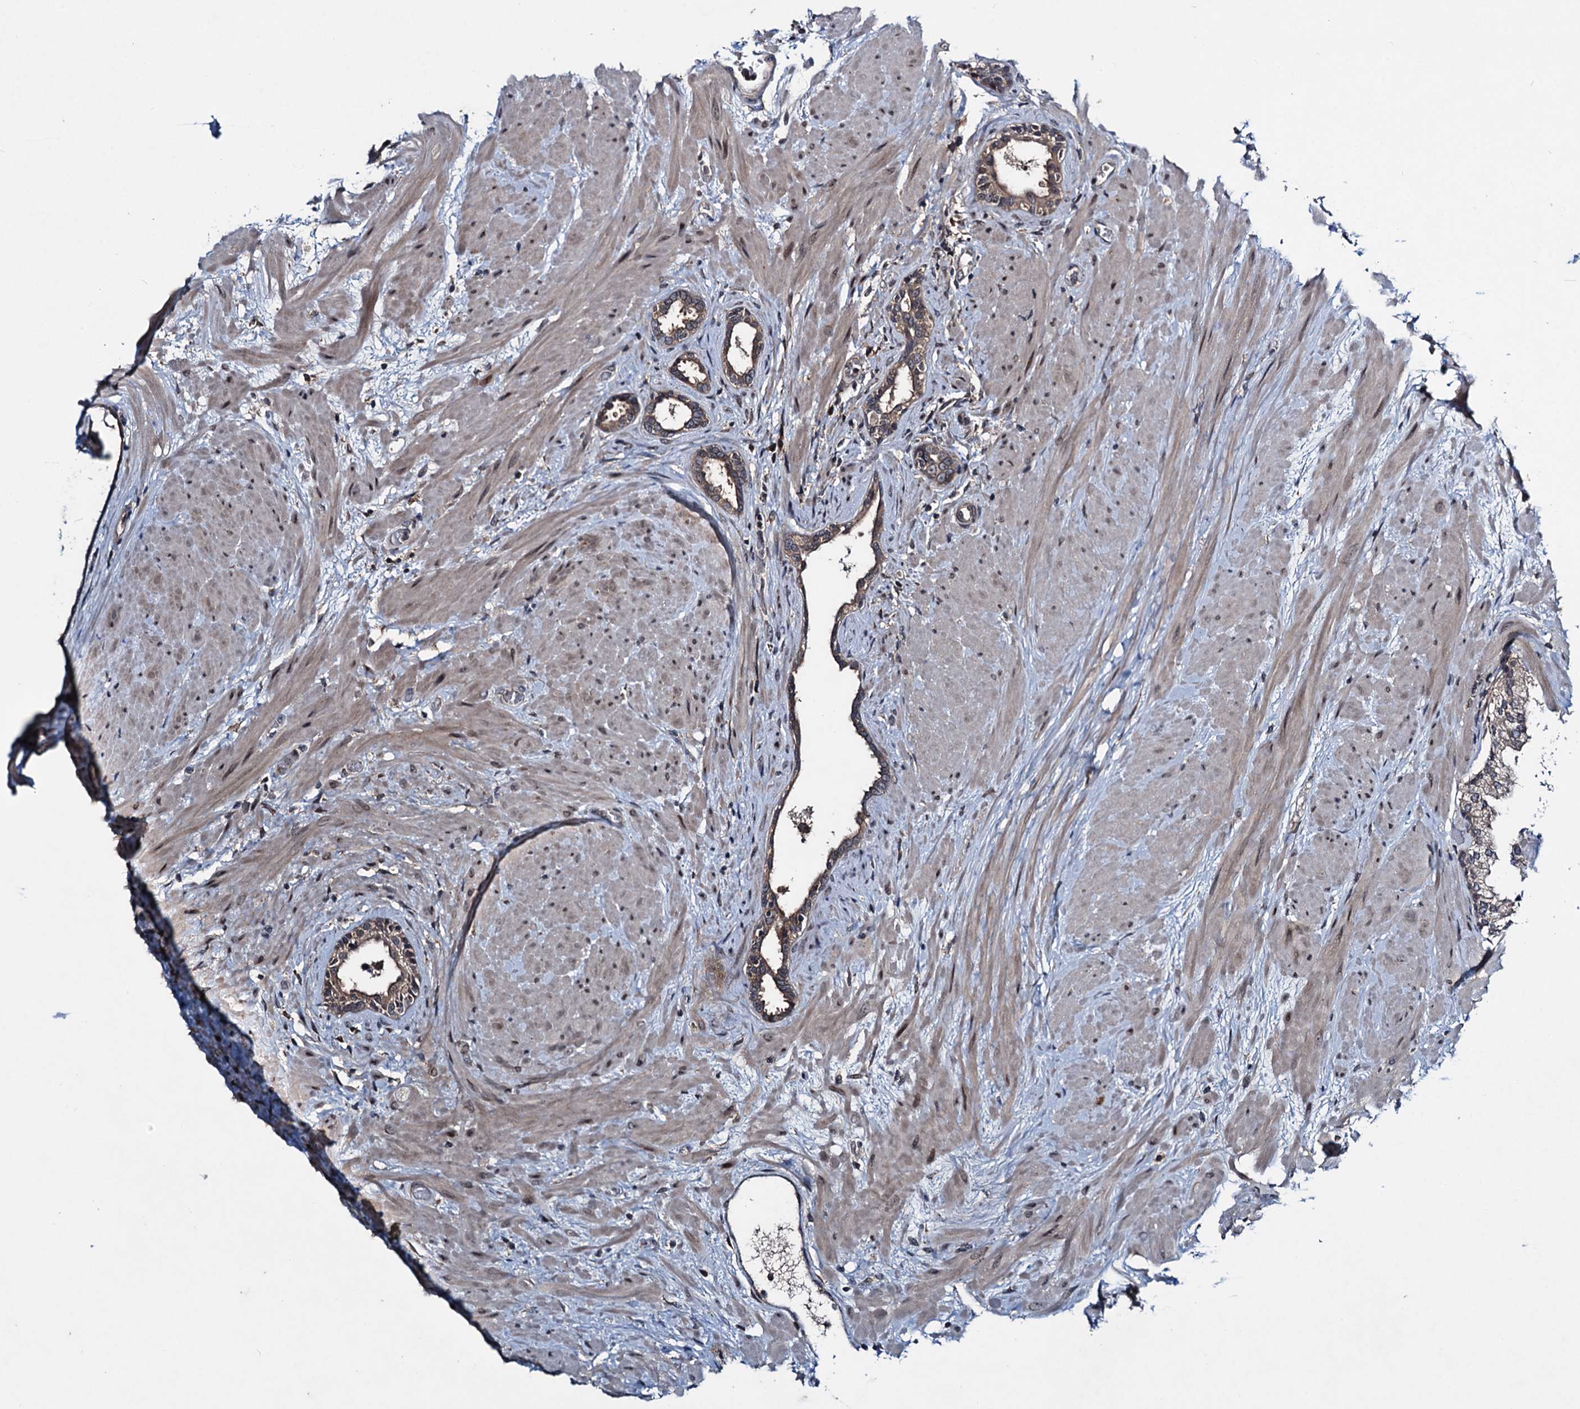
{"staining": {"intensity": "moderate", "quantity": "25%-75%", "location": "cytoplasmic/membranous"}, "tissue": "prostate", "cell_type": "Glandular cells", "image_type": "normal", "snomed": [{"axis": "morphology", "description": "Normal tissue, NOS"}, {"axis": "topography", "description": "Prostate"}], "caption": "Human prostate stained with a brown dye demonstrates moderate cytoplasmic/membranous positive staining in about 25%-75% of glandular cells.", "gene": "RNF165", "patient": {"sex": "male", "age": 48}}